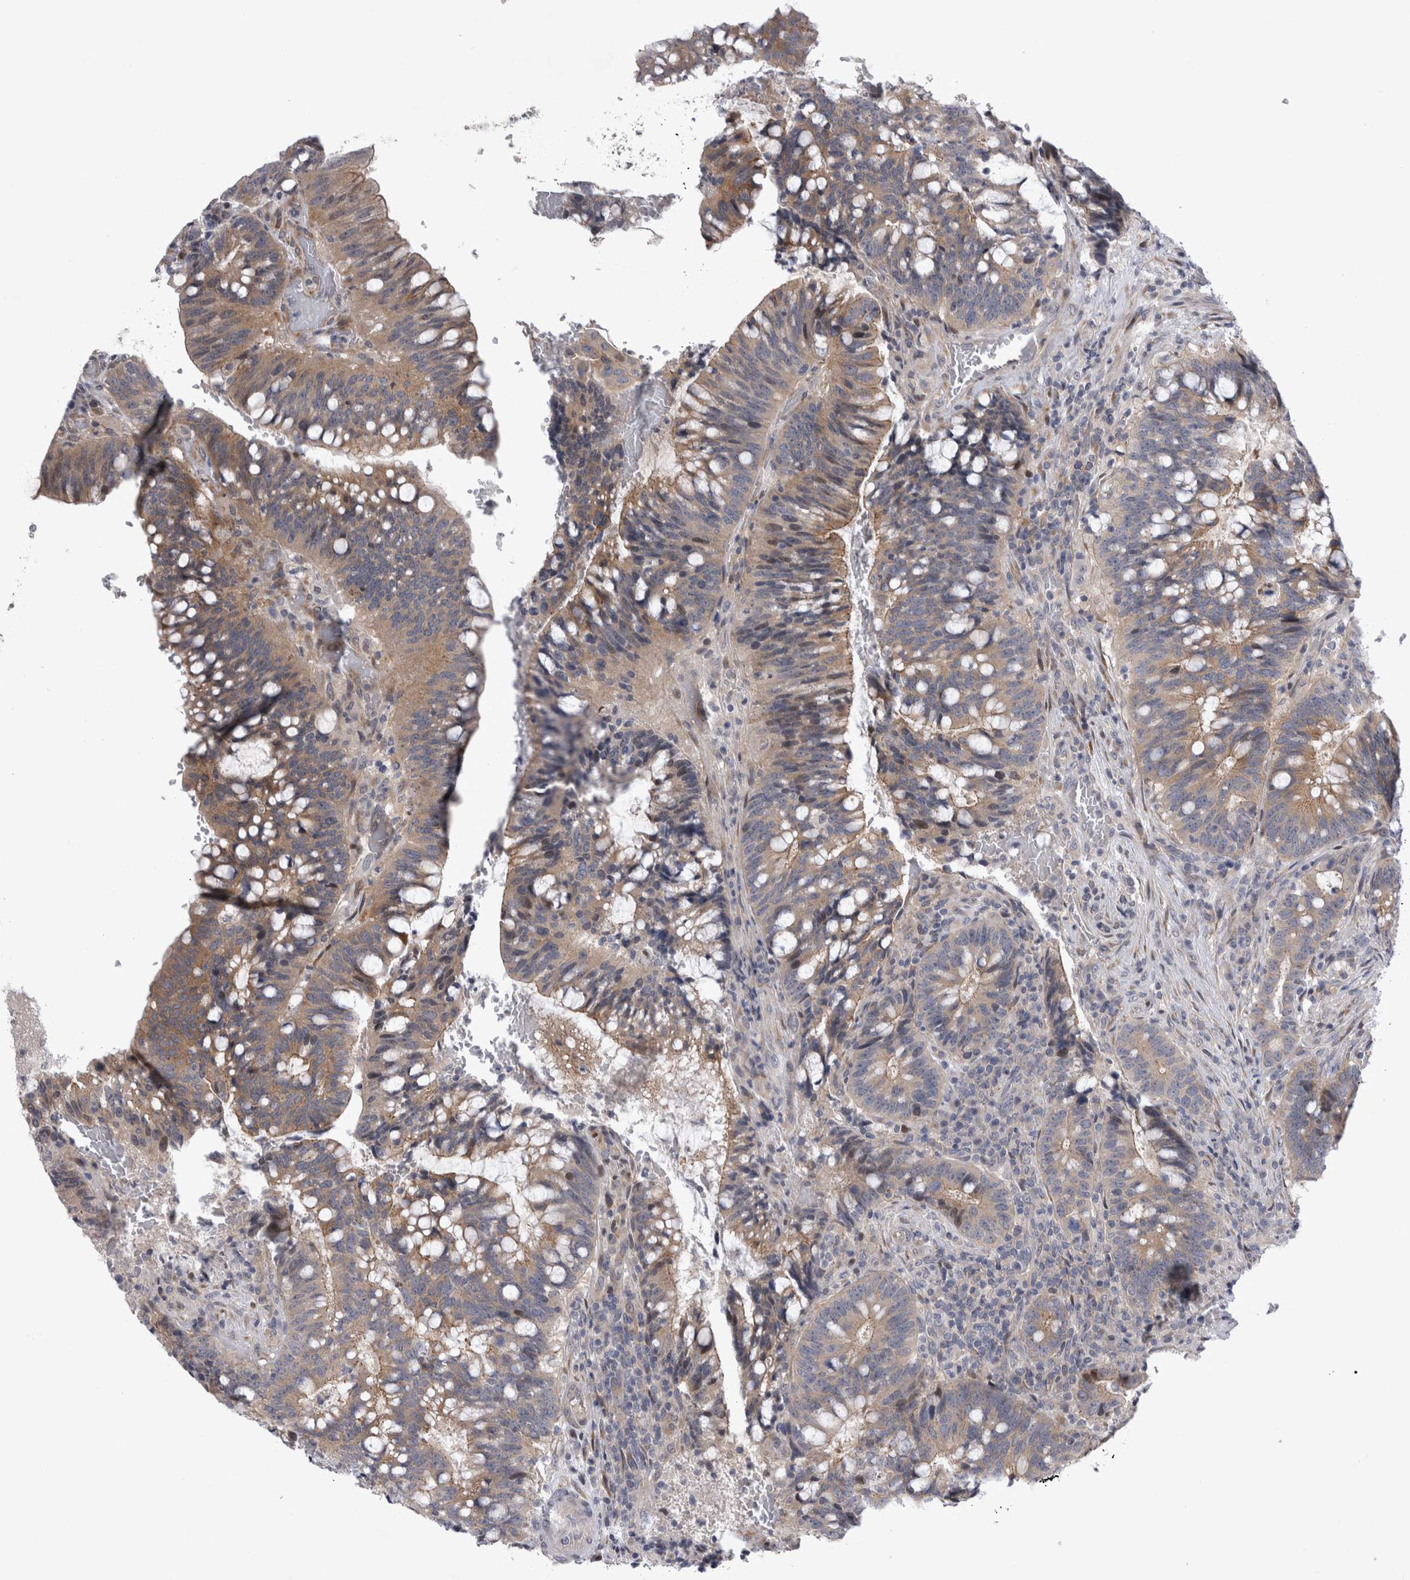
{"staining": {"intensity": "weak", "quantity": ">75%", "location": "cytoplasmic/membranous"}, "tissue": "colorectal cancer", "cell_type": "Tumor cells", "image_type": "cancer", "snomed": [{"axis": "morphology", "description": "Adenocarcinoma, NOS"}, {"axis": "topography", "description": "Colon"}], "caption": "Immunohistochemical staining of colorectal cancer reveals low levels of weak cytoplasmic/membranous protein positivity in about >75% of tumor cells. The staining is performed using DAB (3,3'-diaminobenzidine) brown chromogen to label protein expression. The nuclei are counter-stained blue using hematoxylin.", "gene": "NENF", "patient": {"sex": "female", "age": 66}}